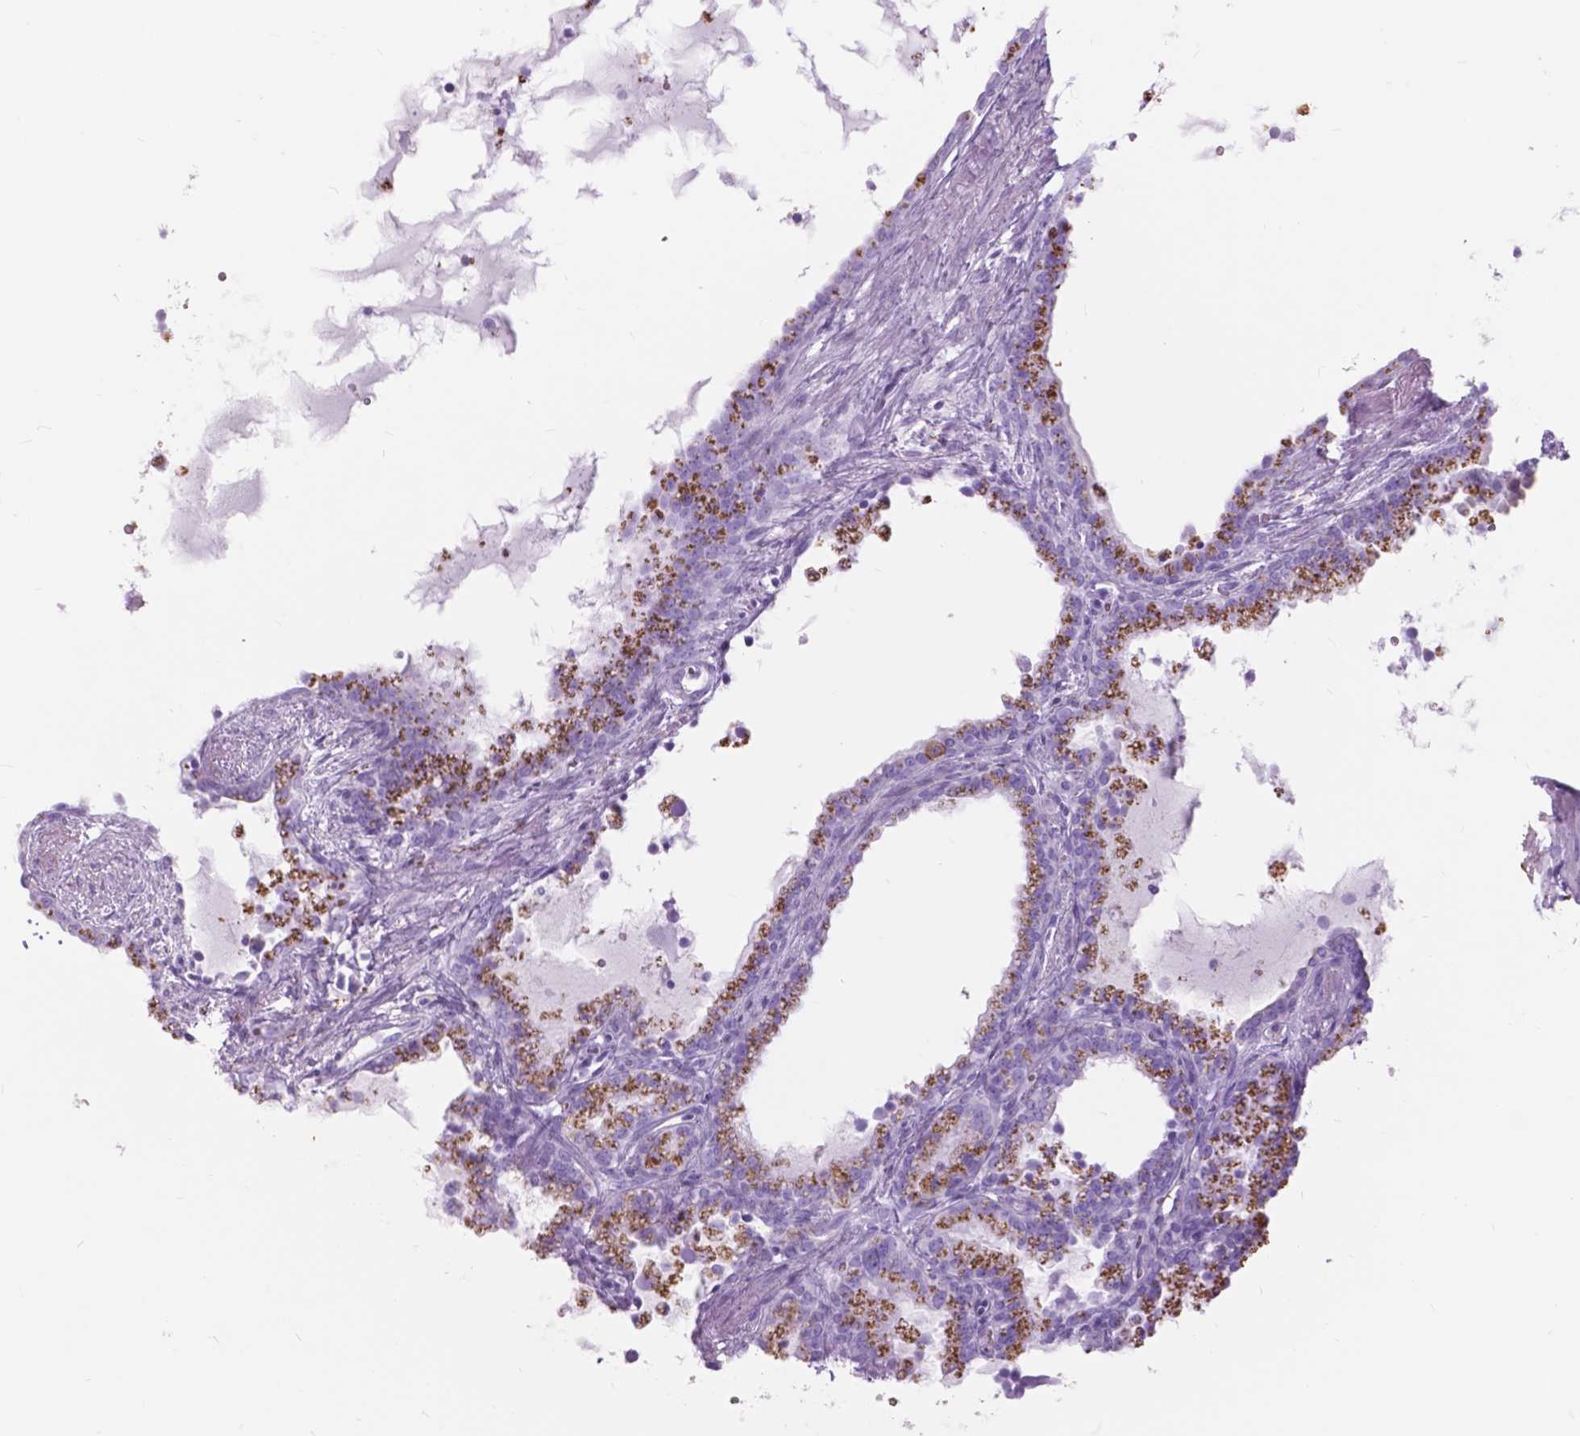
{"staining": {"intensity": "negative", "quantity": "none", "location": "none"}, "tissue": "seminal vesicle", "cell_type": "Glandular cells", "image_type": "normal", "snomed": [{"axis": "morphology", "description": "Normal tissue, NOS"}, {"axis": "morphology", "description": "Urothelial carcinoma, NOS"}, {"axis": "topography", "description": "Urinary bladder"}, {"axis": "topography", "description": "Seminal veicle"}], "caption": "This histopathology image is of unremarkable seminal vesicle stained with immunohistochemistry to label a protein in brown with the nuclei are counter-stained blue. There is no expression in glandular cells. (Stains: DAB immunohistochemistry (IHC) with hematoxylin counter stain, Microscopy: brightfield microscopy at high magnification).", "gene": "FXYD2", "patient": {"sex": "male", "age": 76}}